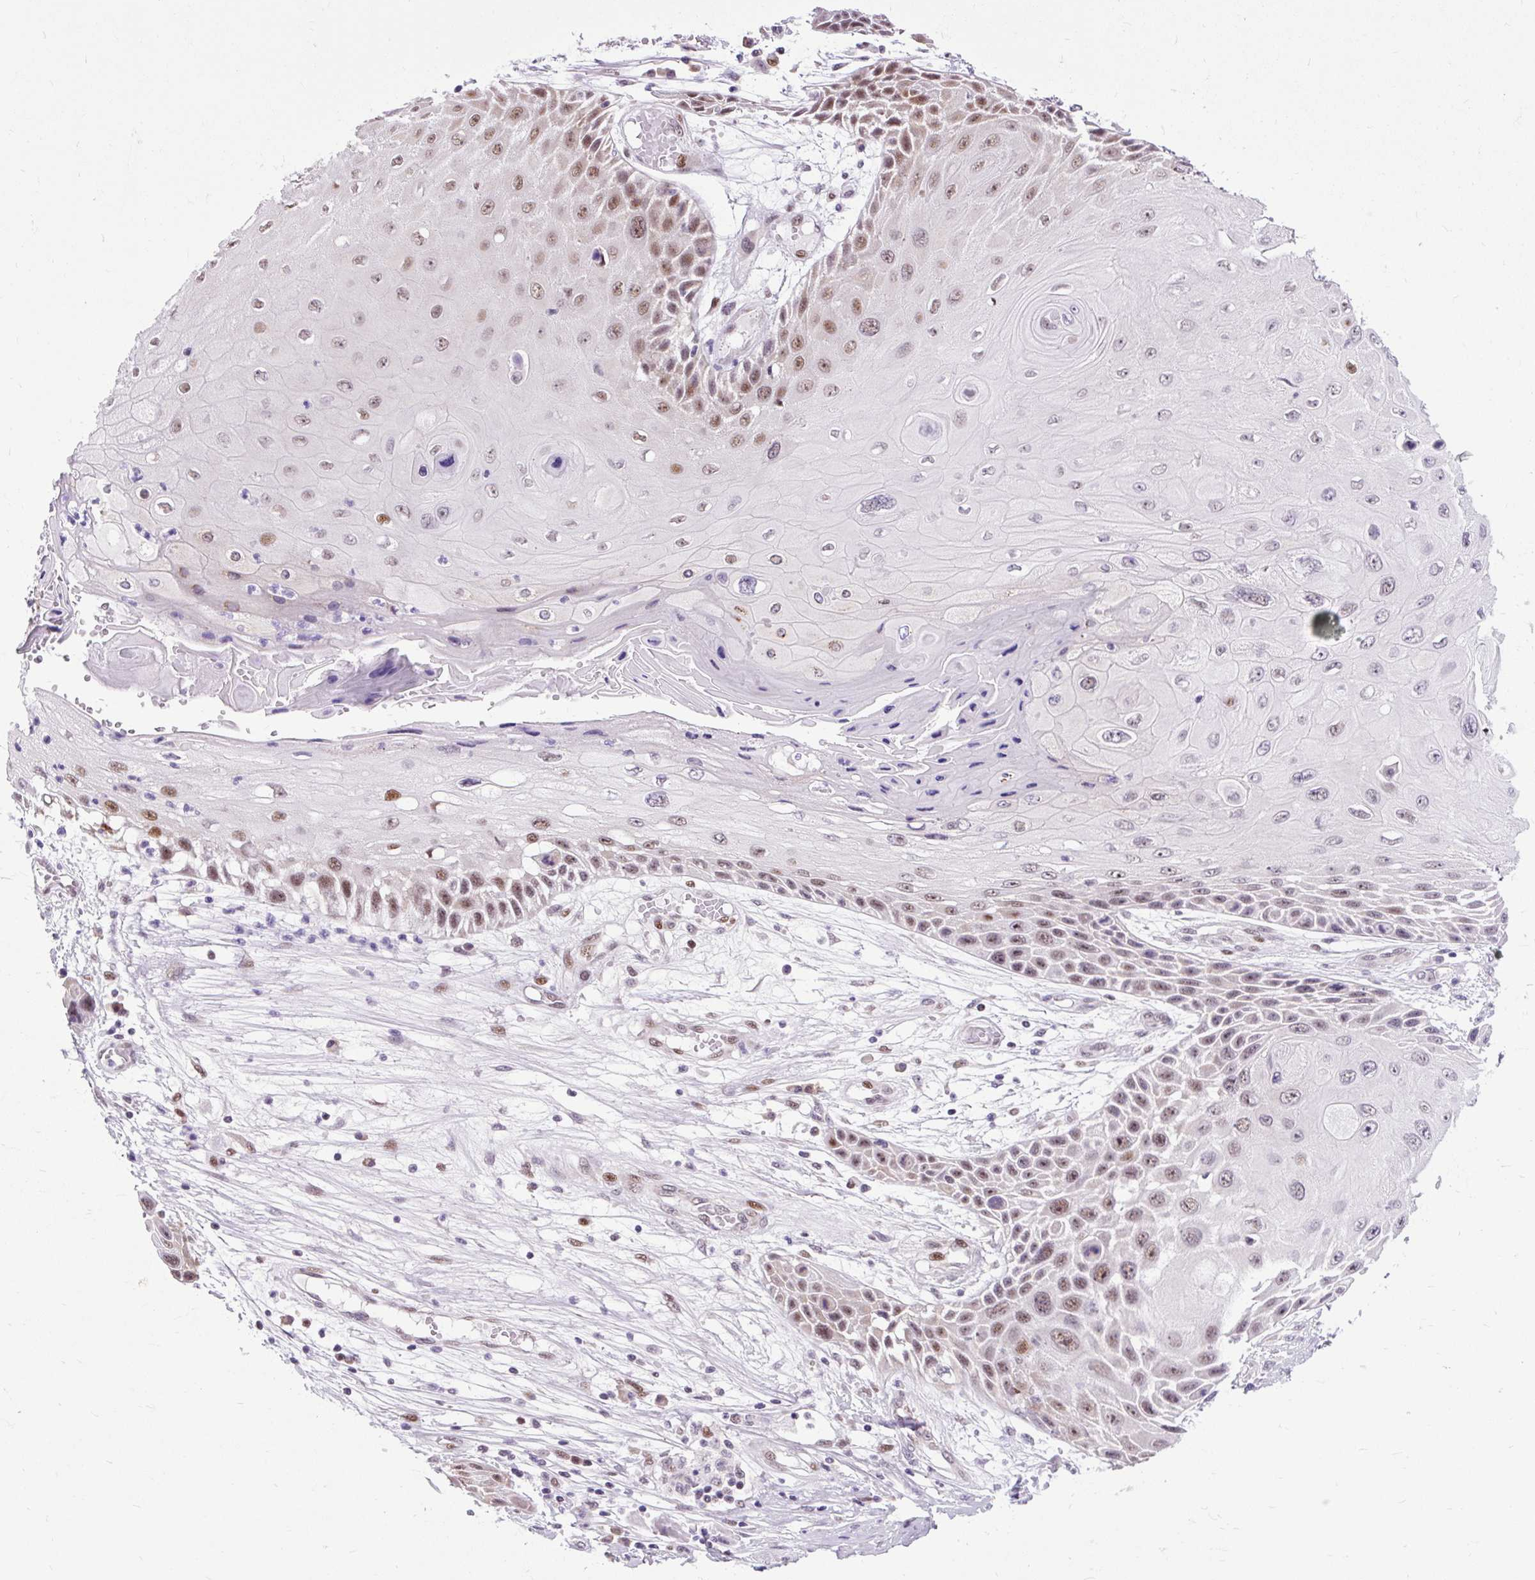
{"staining": {"intensity": "moderate", "quantity": ">75%", "location": "nuclear"}, "tissue": "skin cancer", "cell_type": "Tumor cells", "image_type": "cancer", "snomed": [{"axis": "morphology", "description": "Squamous cell carcinoma, NOS"}, {"axis": "topography", "description": "Skin"}, {"axis": "topography", "description": "Vulva"}], "caption": "A brown stain highlights moderate nuclear expression of a protein in human skin cancer (squamous cell carcinoma) tumor cells. (brown staining indicates protein expression, while blue staining denotes nuclei).", "gene": "CLK2", "patient": {"sex": "female", "age": 44}}